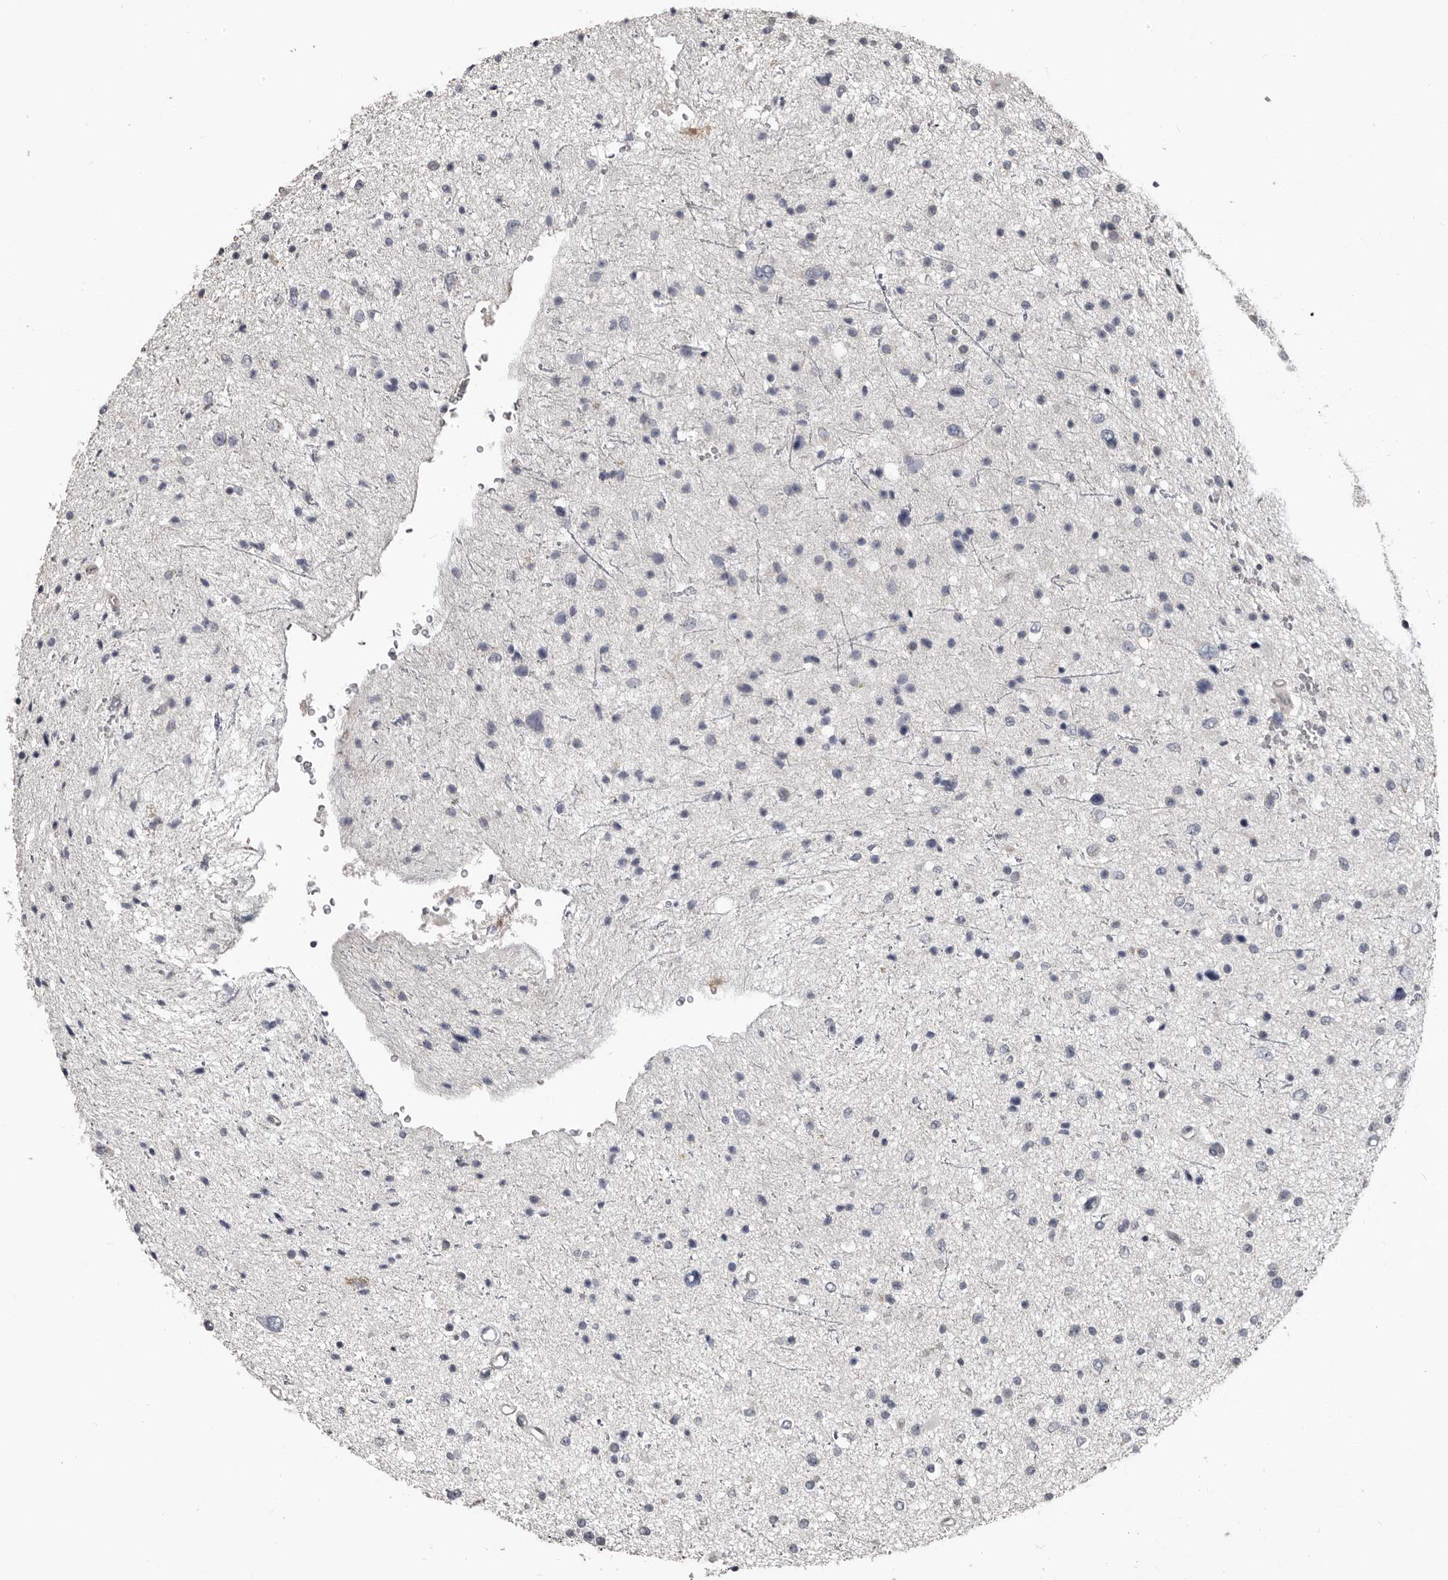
{"staining": {"intensity": "negative", "quantity": "none", "location": "none"}, "tissue": "glioma", "cell_type": "Tumor cells", "image_type": "cancer", "snomed": [{"axis": "morphology", "description": "Glioma, malignant, Low grade"}, {"axis": "topography", "description": "Brain"}], "caption": "Photomicrograph shows no significant protein positivity in tumor cells of glioma. Nuclei are stained in blue.", "gene": "CA6", "patient": {"sex": "female", "age": 37}}